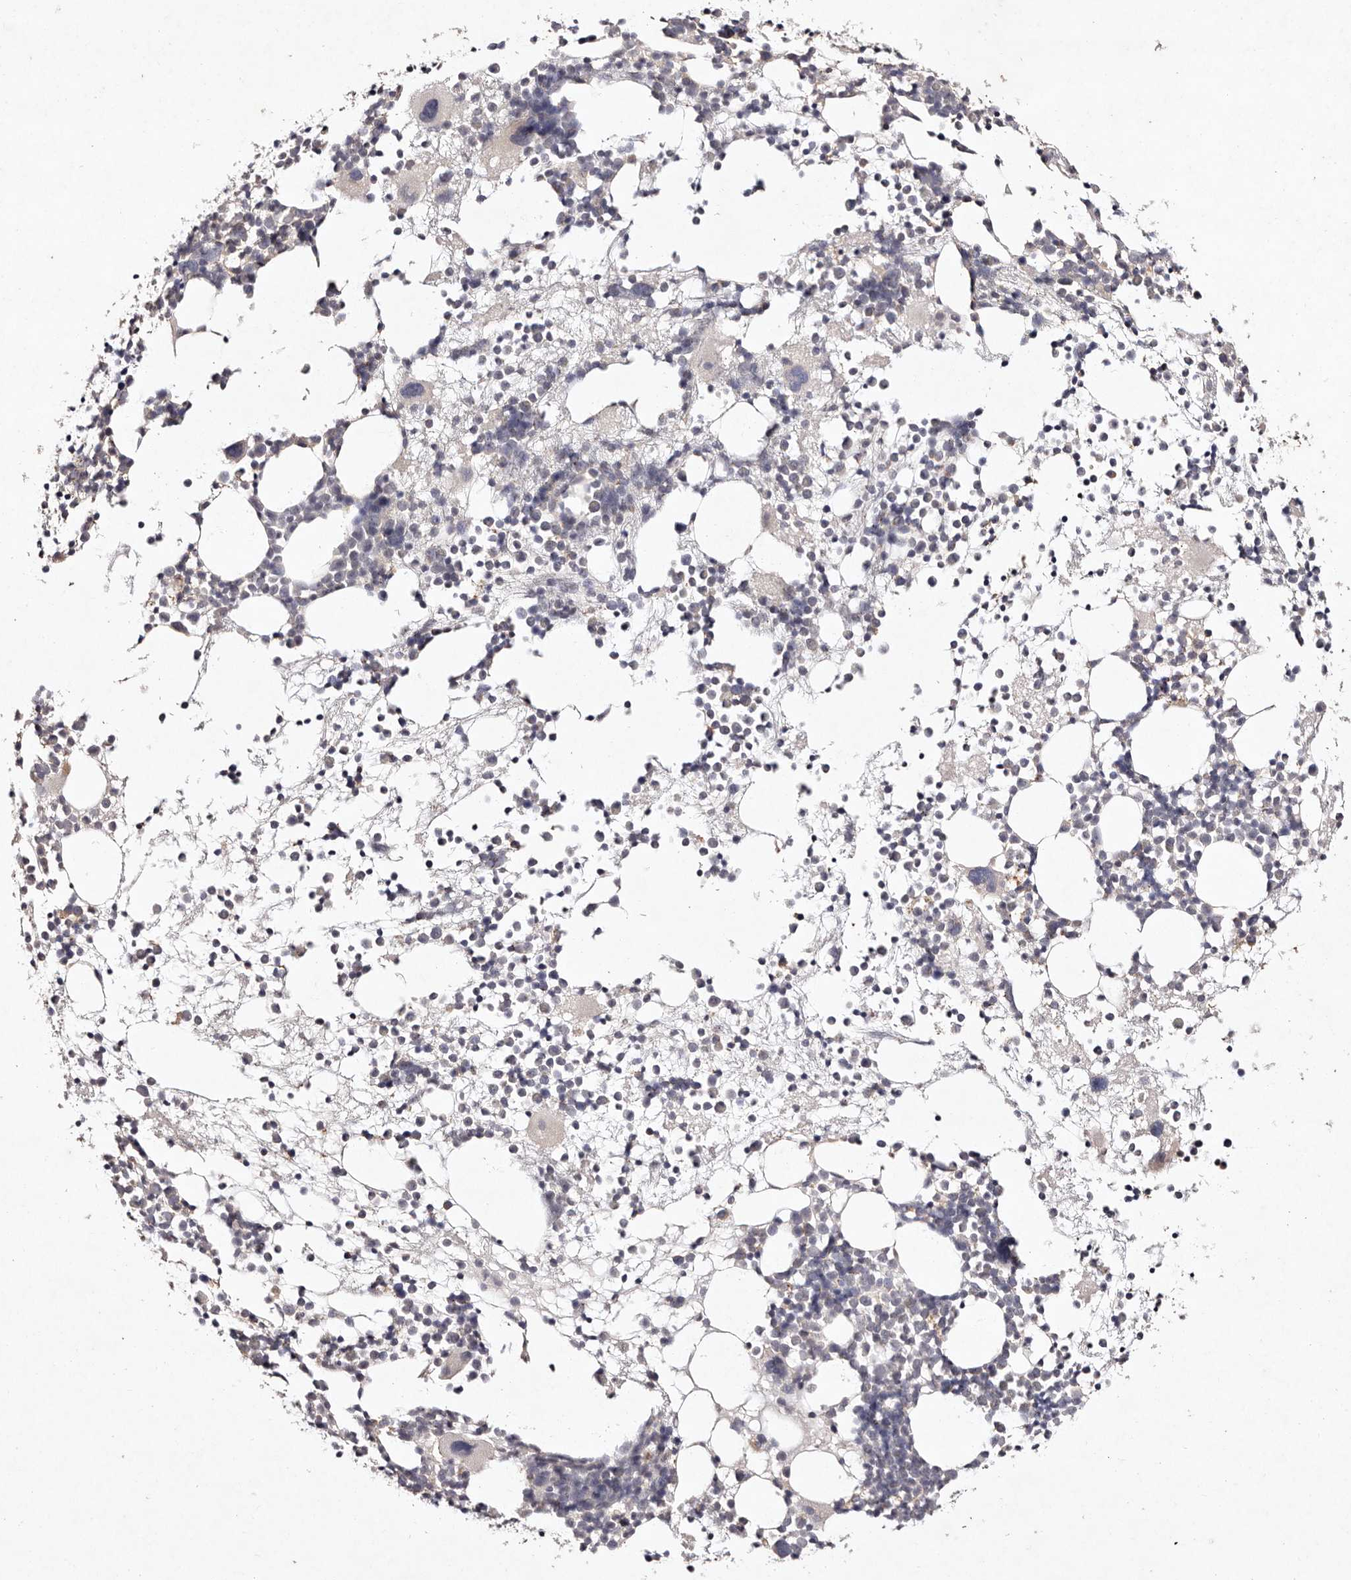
{"staining": {"intensity": "negative", "quantity": "none", "location": "none"}, "tissue": "bone marrow", "cell_type": "Hematopoietic cells", "image_type": "normal", "snomed": [{"axis": "morphology", "description": "Normal tissue, NOS"}, {"axis": "topography", "description": "Bone marrow"}], "caption": "Micrograph shows no significant protein staining in hematopoietic cells of benign bone marrow.", "gene": "TSC2", "patient": {"sex": "female", "age": 57}}